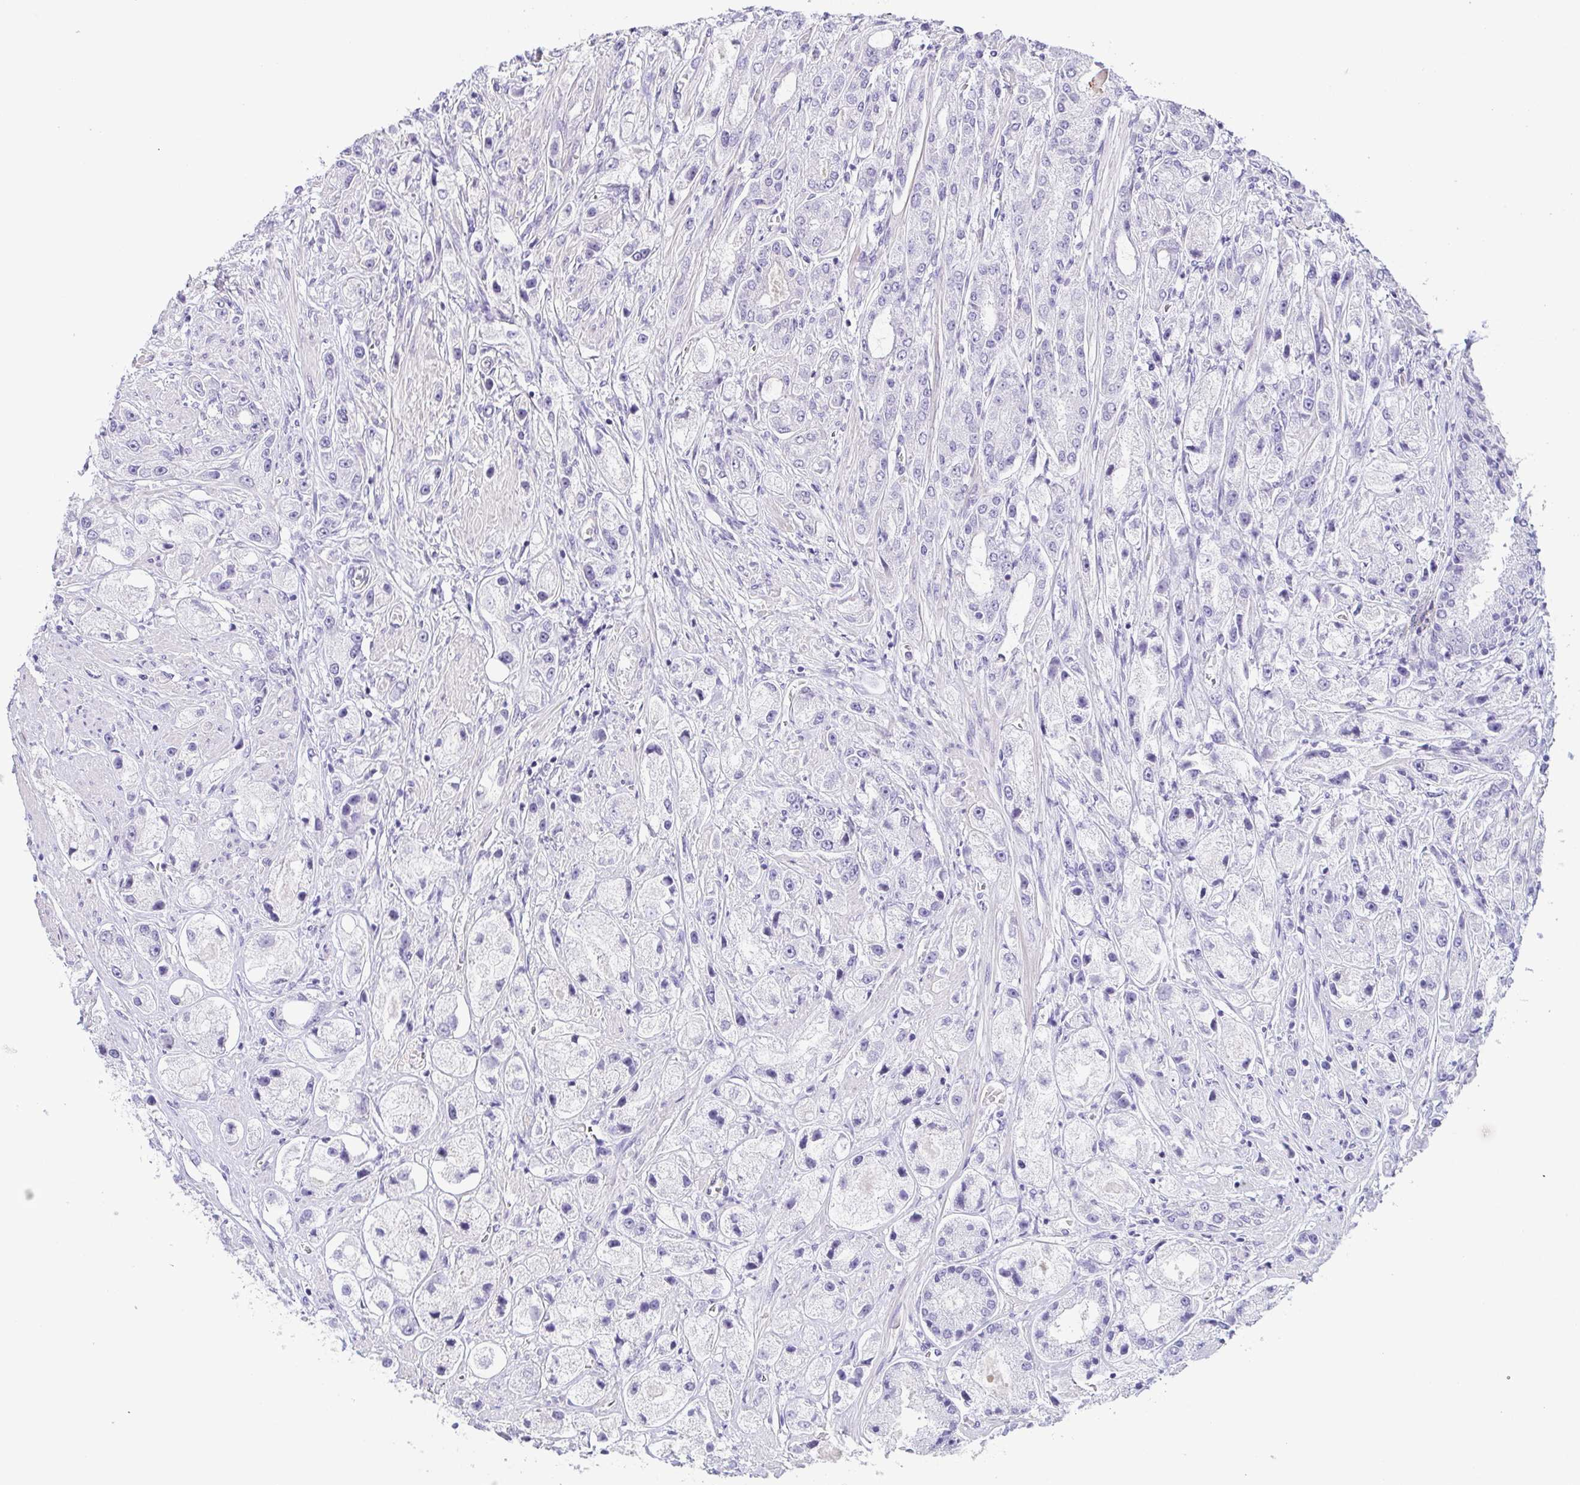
{"staining": {"intensity": "negative", "quantity": "none", "location": "none"}, "tissue": "prostate cancer", "cell_type": "Tumor cells", "image_type": "cancer", "snomed": [{"axis": "morphology", "description": "Adenocarcinoma, High grade"}, {"axis": "topography", "description": "Prostate"}], "caption": "DAB (3,3'-diaminobenzidine) immunohistochemical staining of human prostate cancer demonstrates no significant positivity in tumor cells. (DAB immunohistochemistry (IHC) visualized using brightfield microscopy, high magnification).", "gene": "COL17A1", "patient": {"sex": "male", "age": 67}}